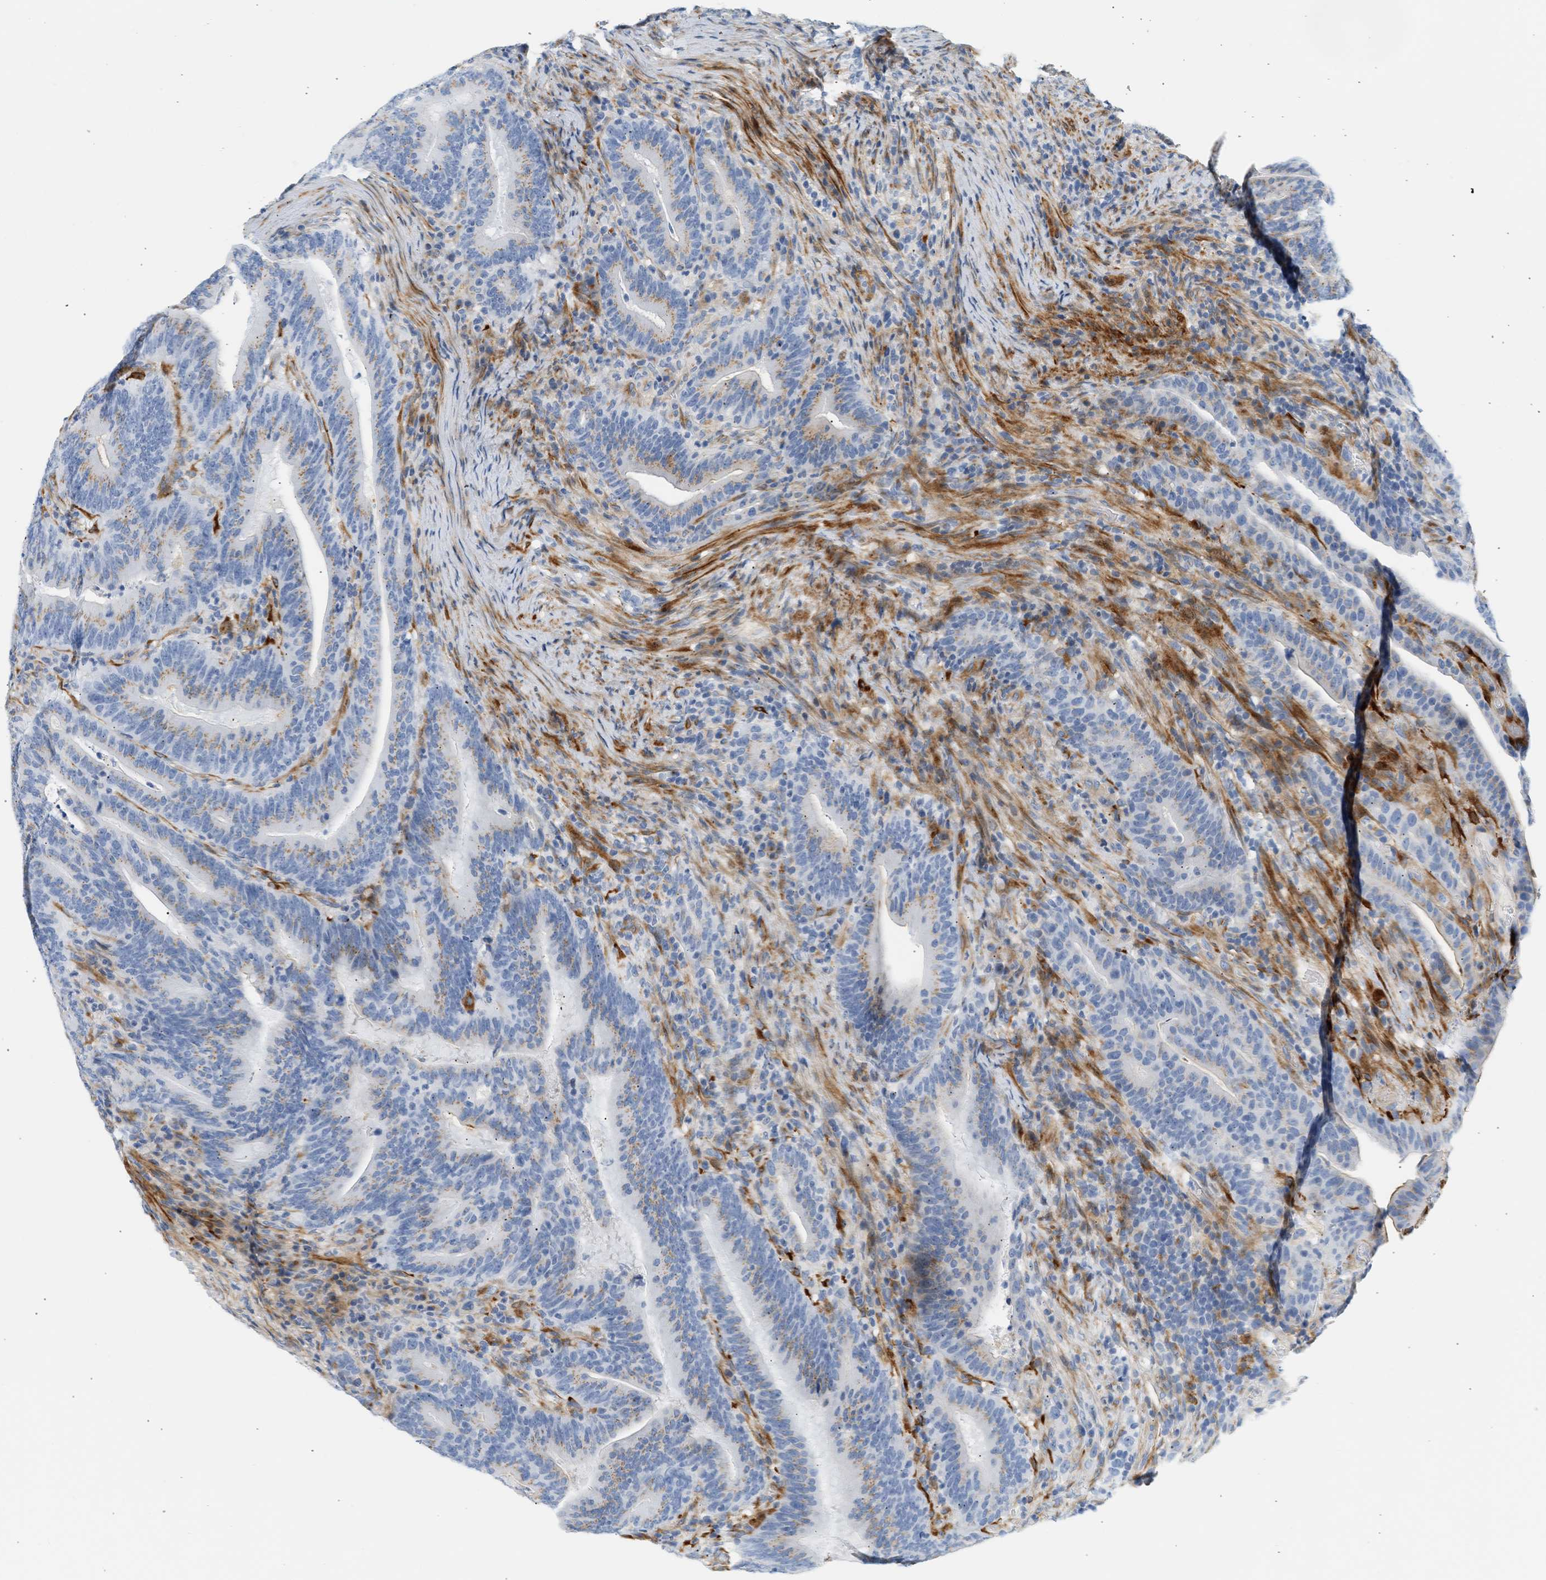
{"staining": {"intensity": "weak", "quantity": "25%-75%", "location": "cytoplasmic/membranous"}, "tissue": "colorectal cancer", "cell_type": "Tumor cells", "image_type": "cancer", "snomed": [{"axis": "morphology", "description": "Adenocarcinoma, NOS"}, {"axis": "topography", "description": "Colon"}], "caption": "This micrograph shows colorectal cancer stained with immunohistochemistry (IHC) to label a protein in brown. The cytoplasmic/membranous of tumor cells show weak positivity for the protein. Nuclei are counter-stained blue.", "gene": "SLC30A7", "patient": {"sex": "female", "age": 66}}